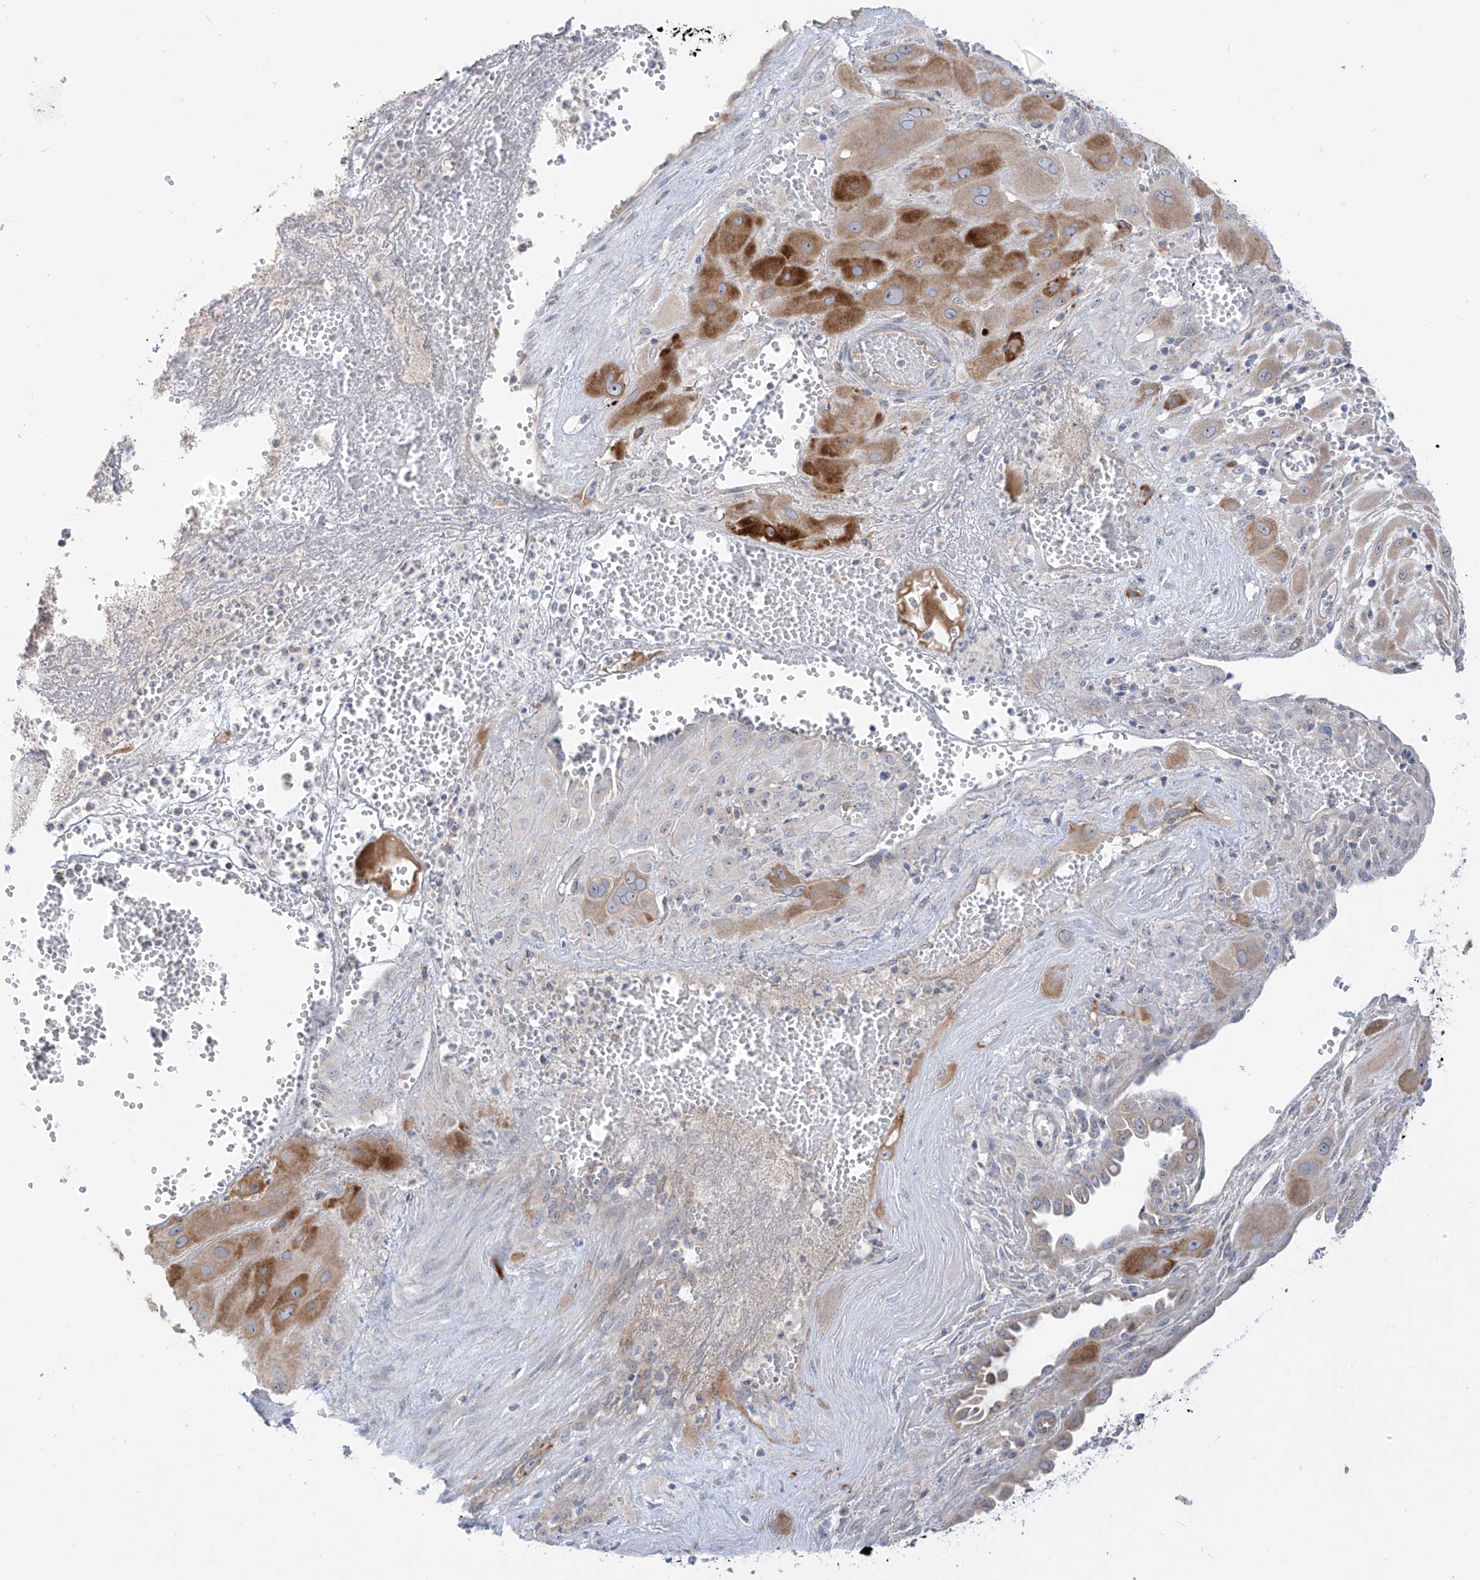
{"staining": {"intensity": "moderate", "quantity": ">75%", "location": "cytoplasmic/membranous"}, "tissue": "cervical cancer", "cell_type": "Tumor cells", "image_type": "cancer", "snomed": [{"axis": "morphology", "description": "Squamous cell carcinoma, NOS"}, {"axis": "topography", "description": "Cervix"}], "caption": "Squamous cell carcinoma (cervical) stained with a brown dye reveals moderate cytoplasmic/membranous positive positivity in approximately >75% of tumor cells.", "gene": "SYTL3", "patient": {"sex": "female", "age": 34}}